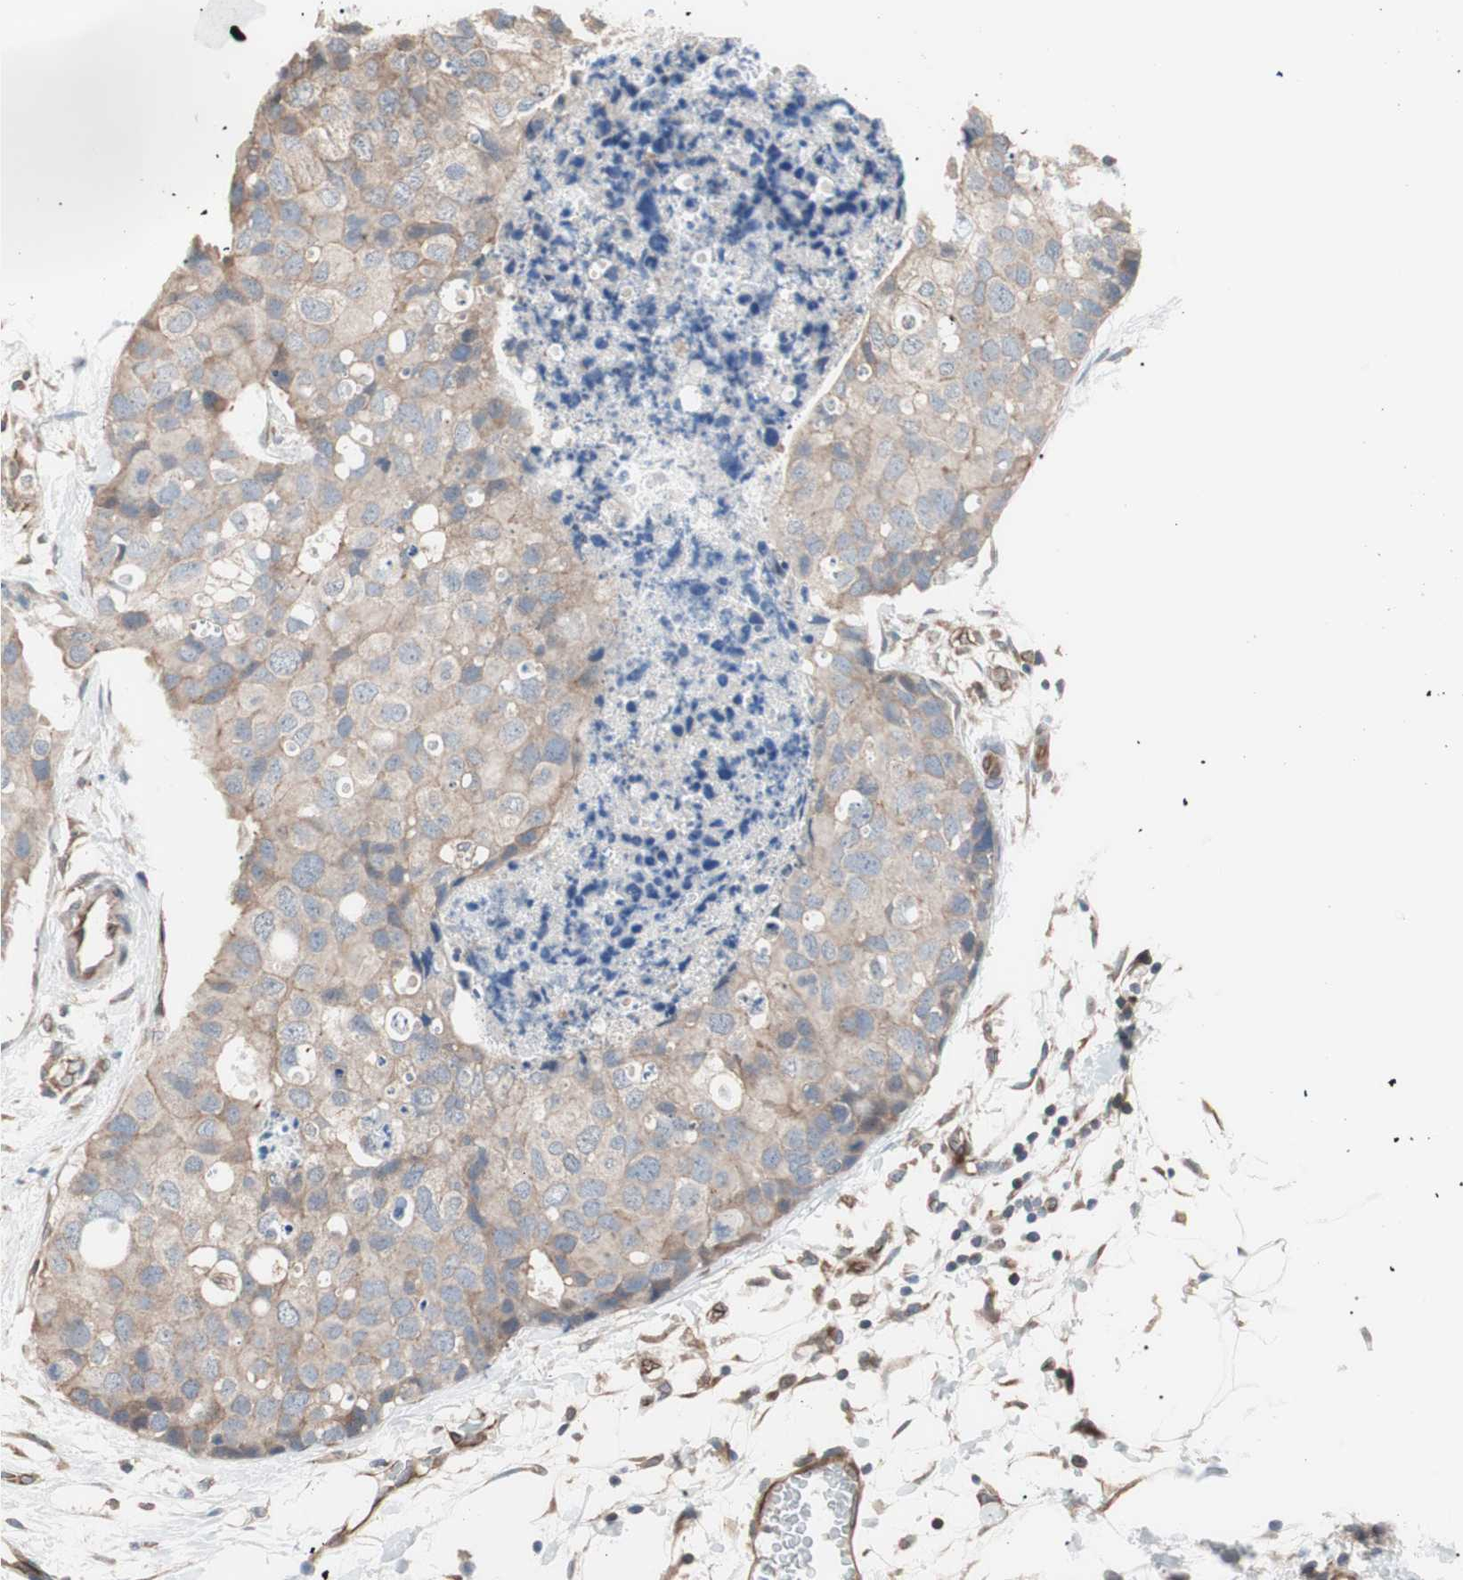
{"staining": {"intensity": "weak", "quantity": ">75%", "location": "cytoplasmic/membranous"}, "tissue": "breast cancer", "cell_type": "Tumor cells", "image_type": "cancer", "snomed": [{"axis": "morphology", "description": "Normal tissue, NOS"}, {"axis": "morphology", "description": "Duct carcinoma"}, {"axis": "topography", "description": "Breast"}], "caption": "This is a micrograph of immunohistochemistry staining of breast cancer, which shows weak positivity in the cytoplasmic/membranous of tumor cells.", "gene": "SMG1", "patient": {"sex": "female", "age": 50}}